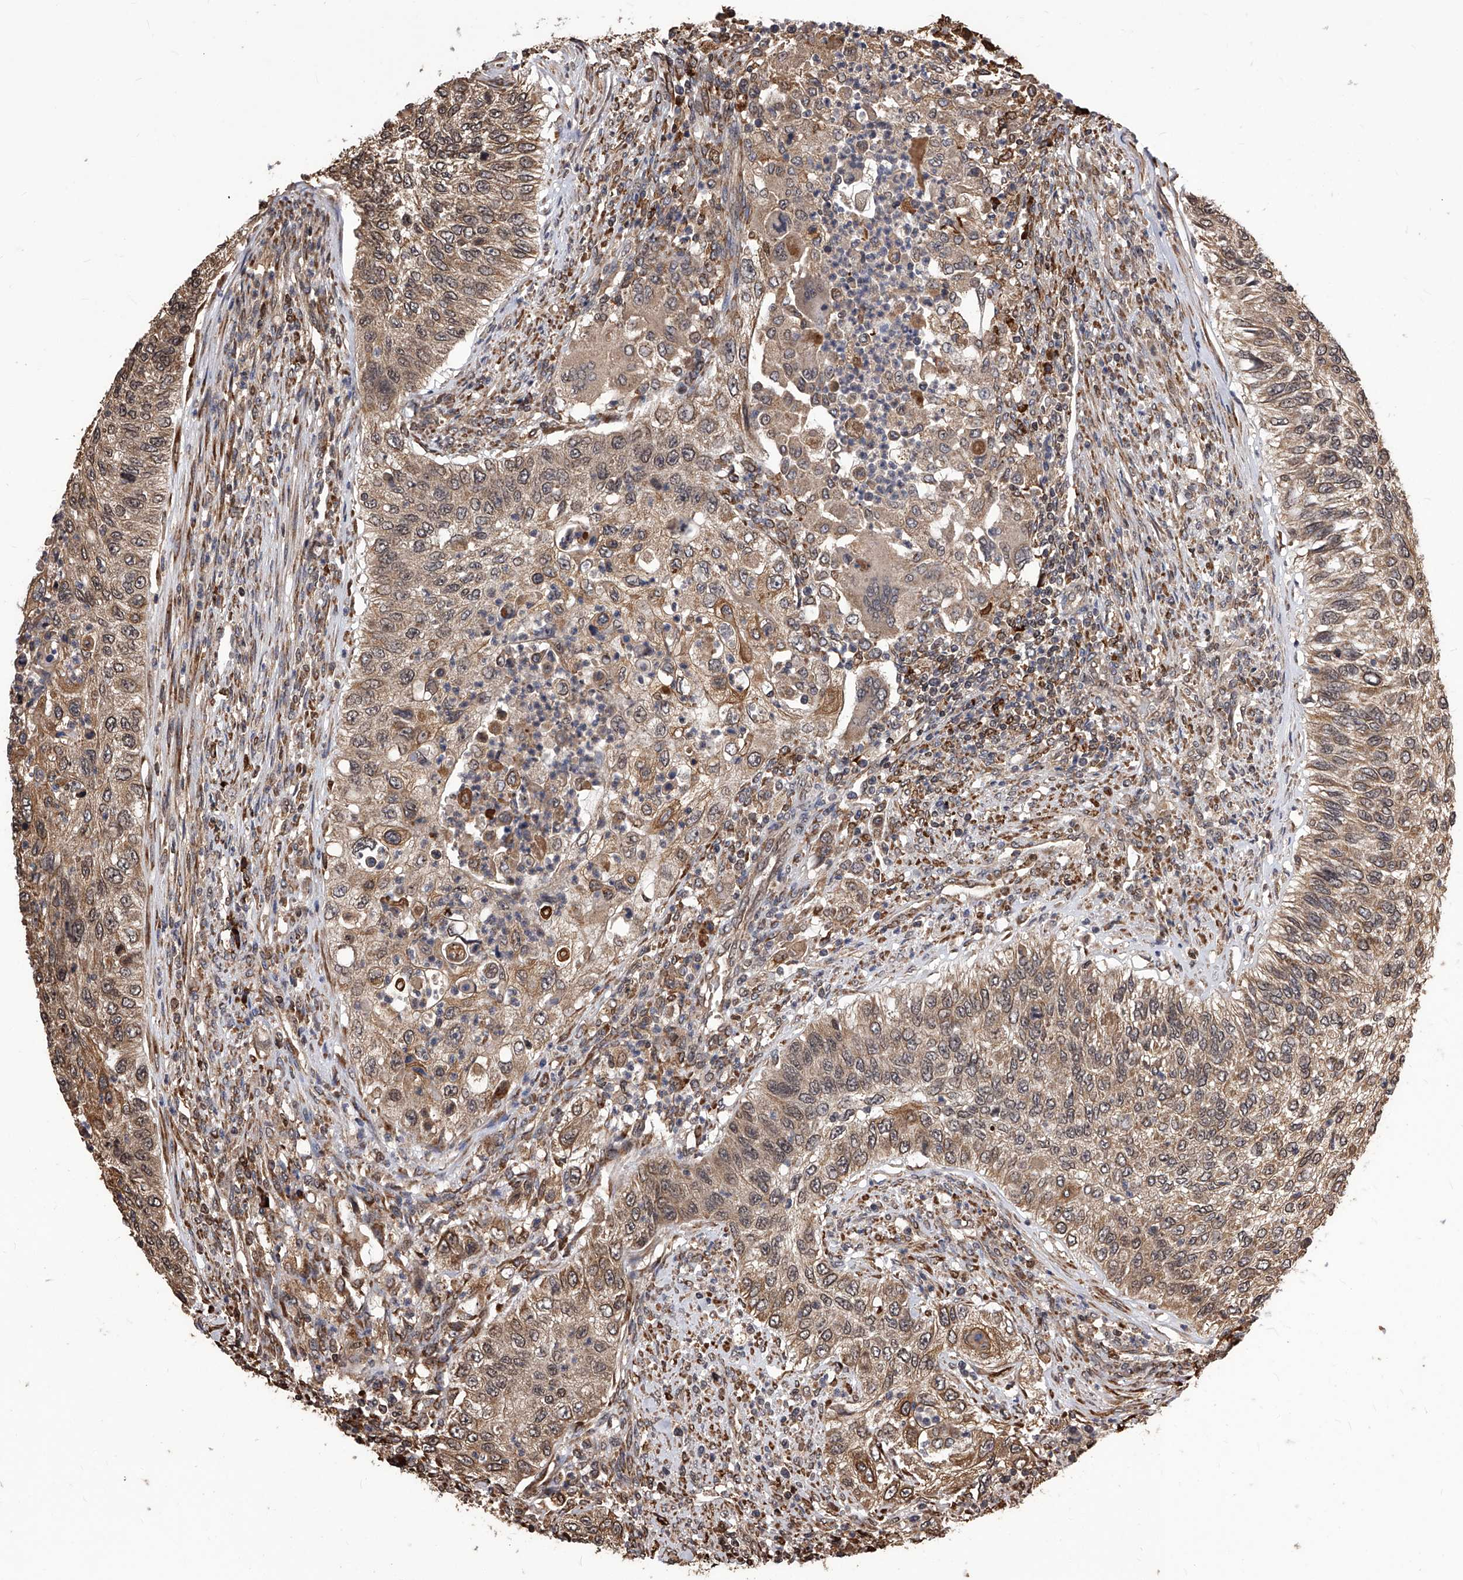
{"staining": {"intensity": "moderate", "quantity": ">75%", "location": "cytoplasmic/membranous"}, "tissue": "urothelial cancer", "cell_type": "Tumor cells", "image_type": "cancer", "snomed": [{"axis": "morphology", "description": "Urothelial carcinoma, High grade"}, {"axis": "topography", "description": "Urinary bladder"}], "caption": "High-power microscopy captured an IHC photomicrograph of urothelial cancer, revealing moderate cytoplasmic/membranous staining in about >75% of tumor cells.", "gene": "ID1", "patient": {"sex": "female", "age": 60}}